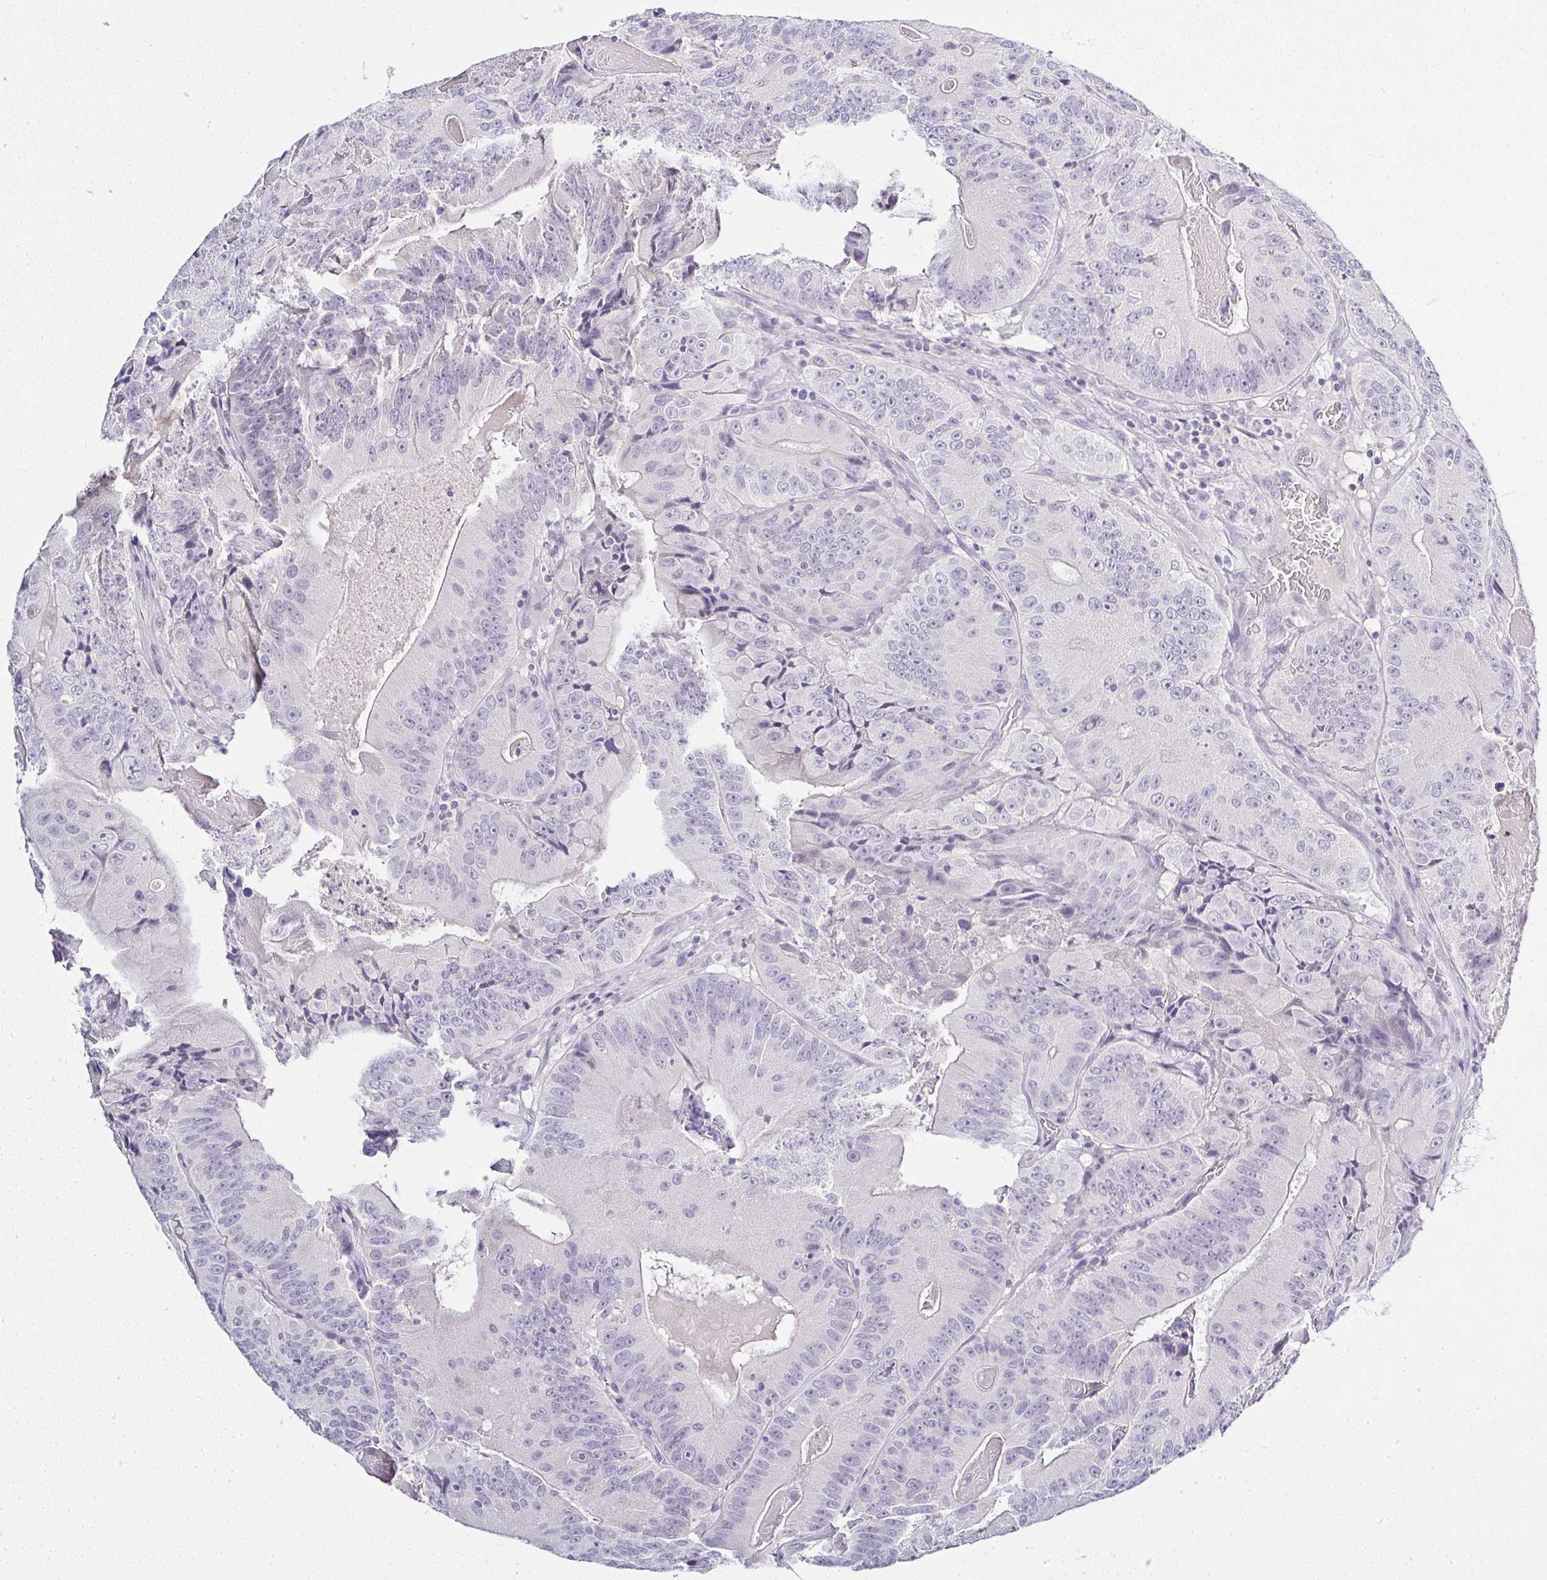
{"staining": {"intensity": "negative", "quantity": "none", "location": "none"}, "tissue": "colorectal cancer", "cell_type": "Tumor cells", "image_type": "cancer", "snomed": [{"axis": "morphology", "description": "Adenocarcinoma, NOS"}, {"axis": "topography", "description": "Colon"}], "caption": "Colorectal adenocarcinoma was stained to show a protein in brown. There is no significant staining in tumor cells.", "gene": "SERPINB3", "patient": {"sex": "female", "age": 86}}